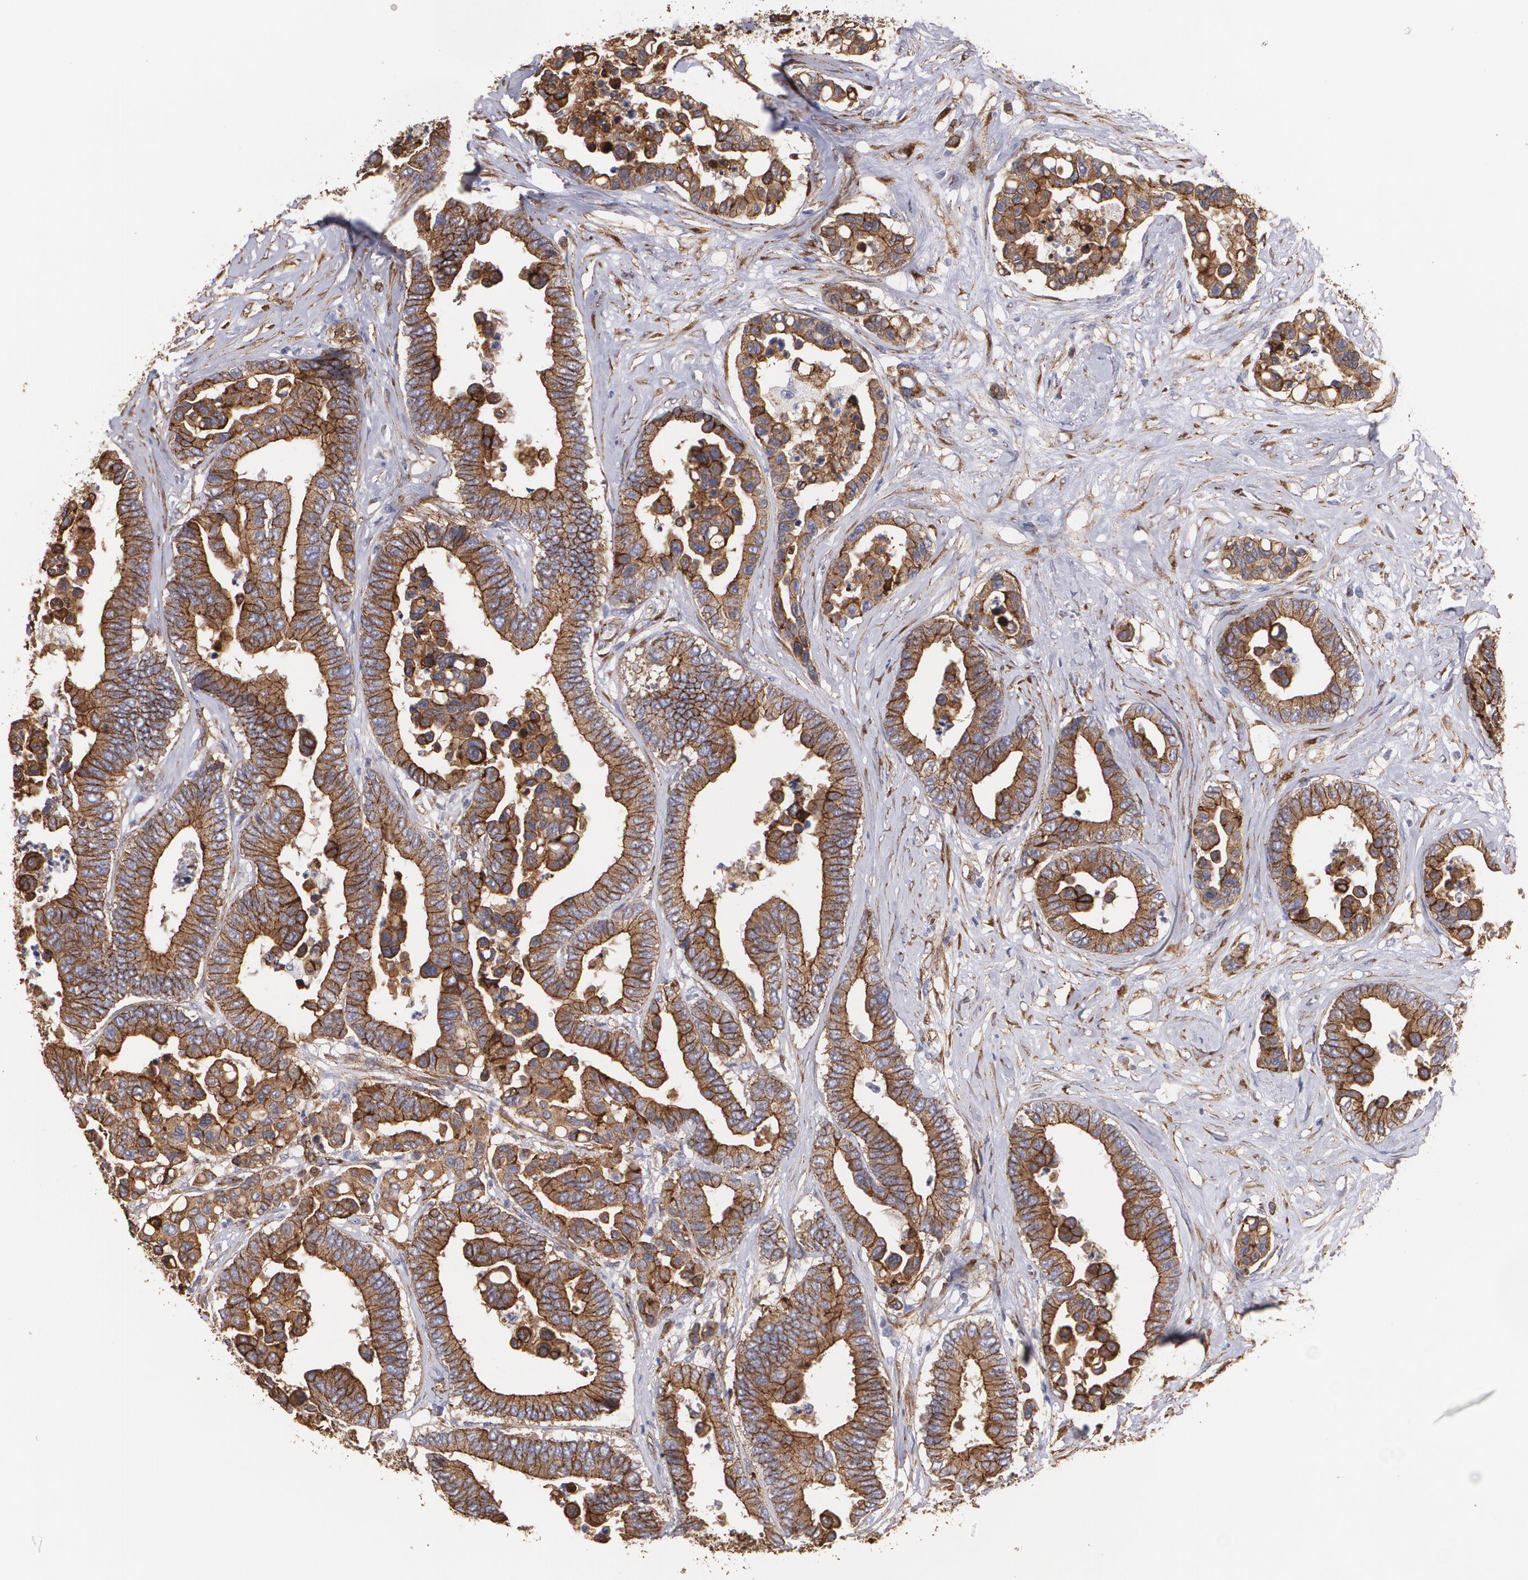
{"staining": {"intensity": "strong", "quantity": ">75%", "location": "cytoplasmic/membranous"}, "tissue": "colorectal cancer", "cell_type": "Tumor cells", "image_type": "cancer", "snomed": [{"axis": "morphology", "description": "Adenocarcinoma, NOS"}, {"axis": "topography", "description": "Colon"}], "caption": "Strong cytoplasmic/membranous protein staining is present in approximately >75% of tumor cells in colorectal cancer. The protein is stained brown, and the nuclei are stained in blue (DAB IHC with brightfield microscopy, high magnification).", "gene": "TJP1", "patient": {"sex": "male", "age": 82}}